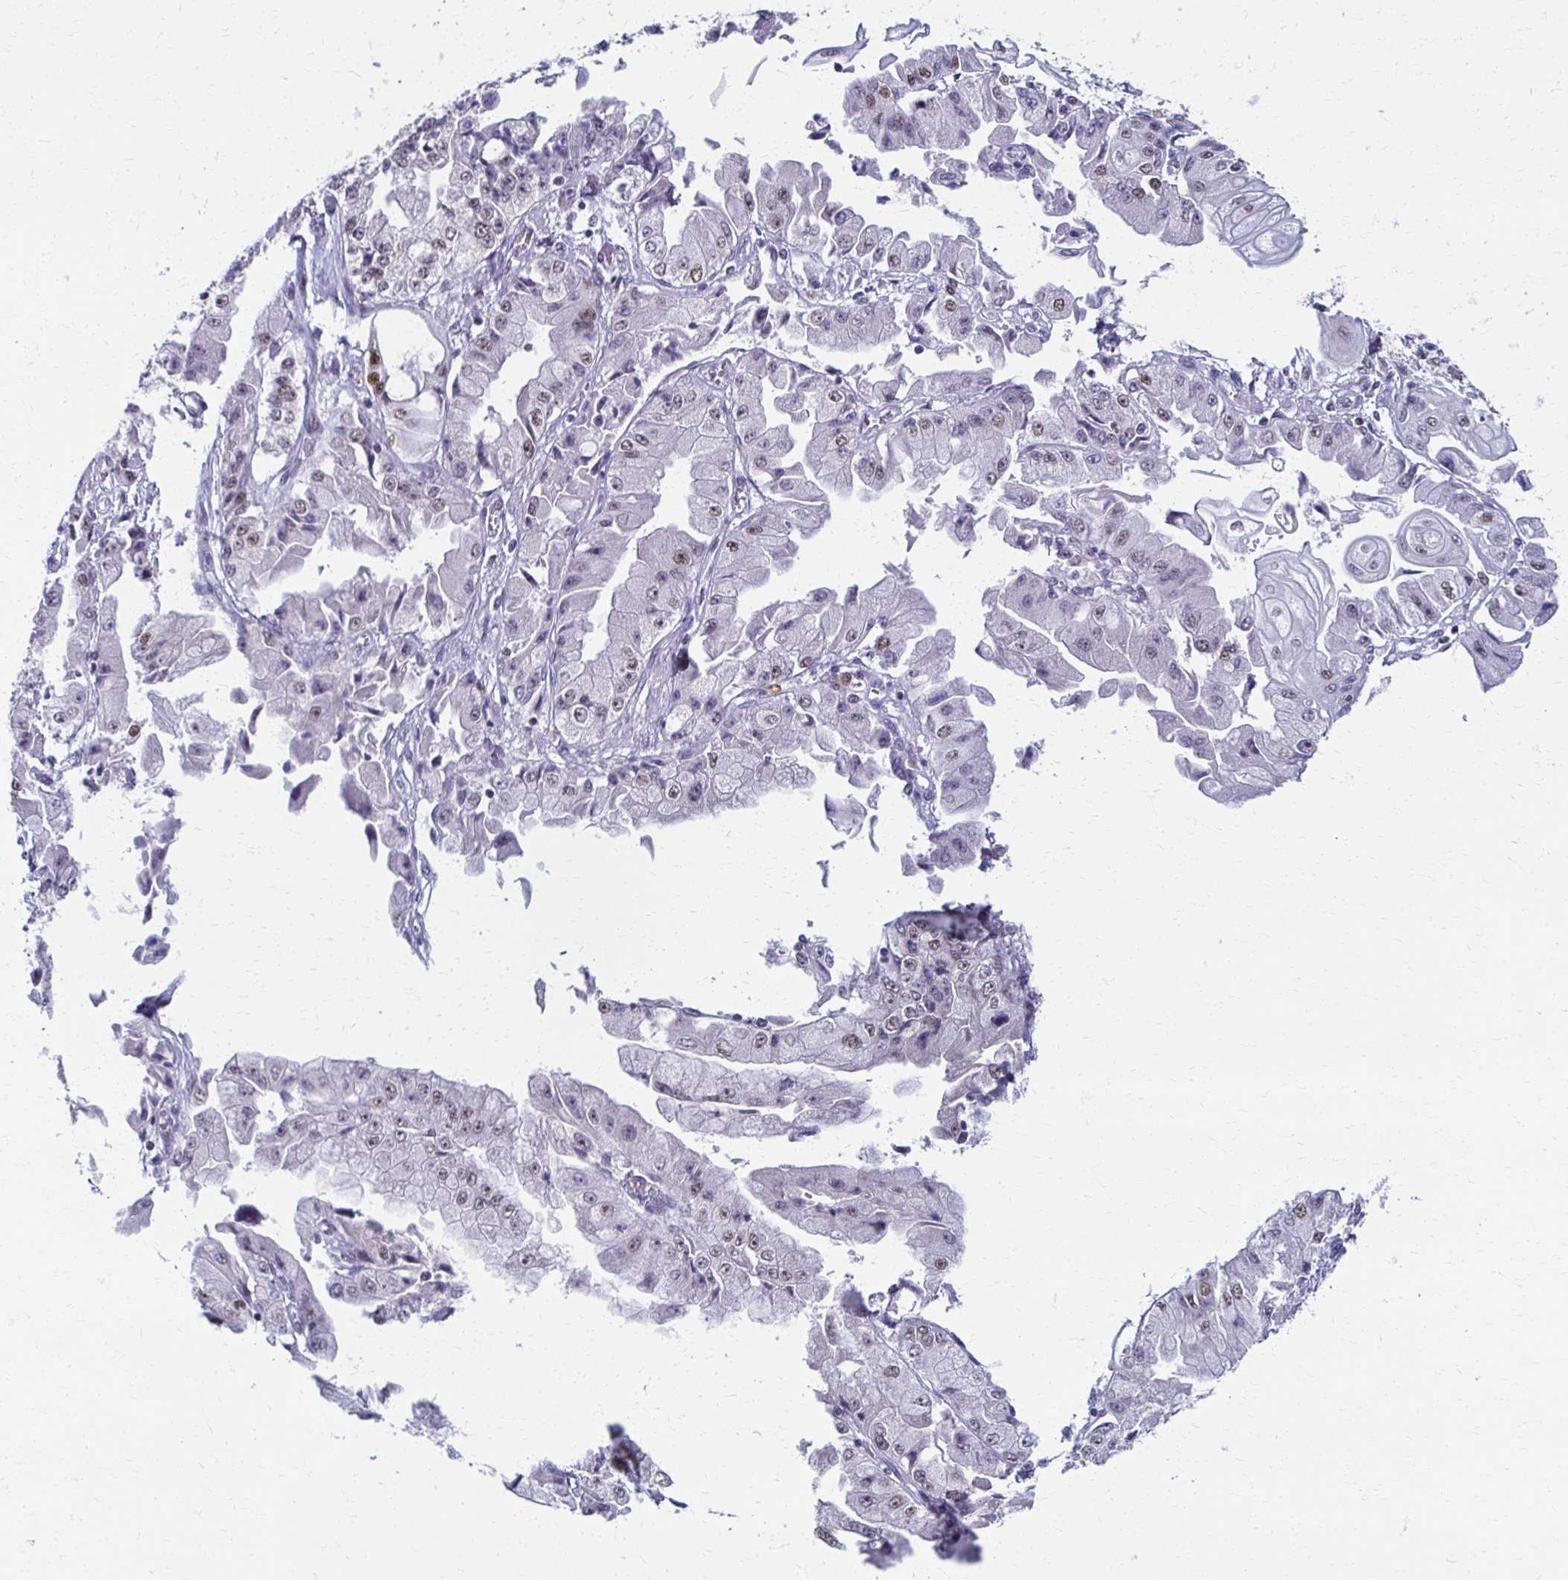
{"staining": {"intensity": "weak", "quantity": "25%-75%", "location": "nuclear"}, "tissue": "stomach cancer", "cell_type": "Tumor cells", "image_type": "cancer", "snomed": [{"axis": "morphology", "description": "Adenocarcinoma, NOS"}, {"axis": "topography", "description": "Stomach, upper"}], "caption": "The micrograph shows immunohistochemical staining of adenocarcinoma (stomach). There is weak nuclear staining is identified in approximately 25%-75% of tumor cells. (DAB = brown stain, brightfield microscopy at high magnification).", "gene": "IRF7", "patient": {"sex": "female", "age": 74}}